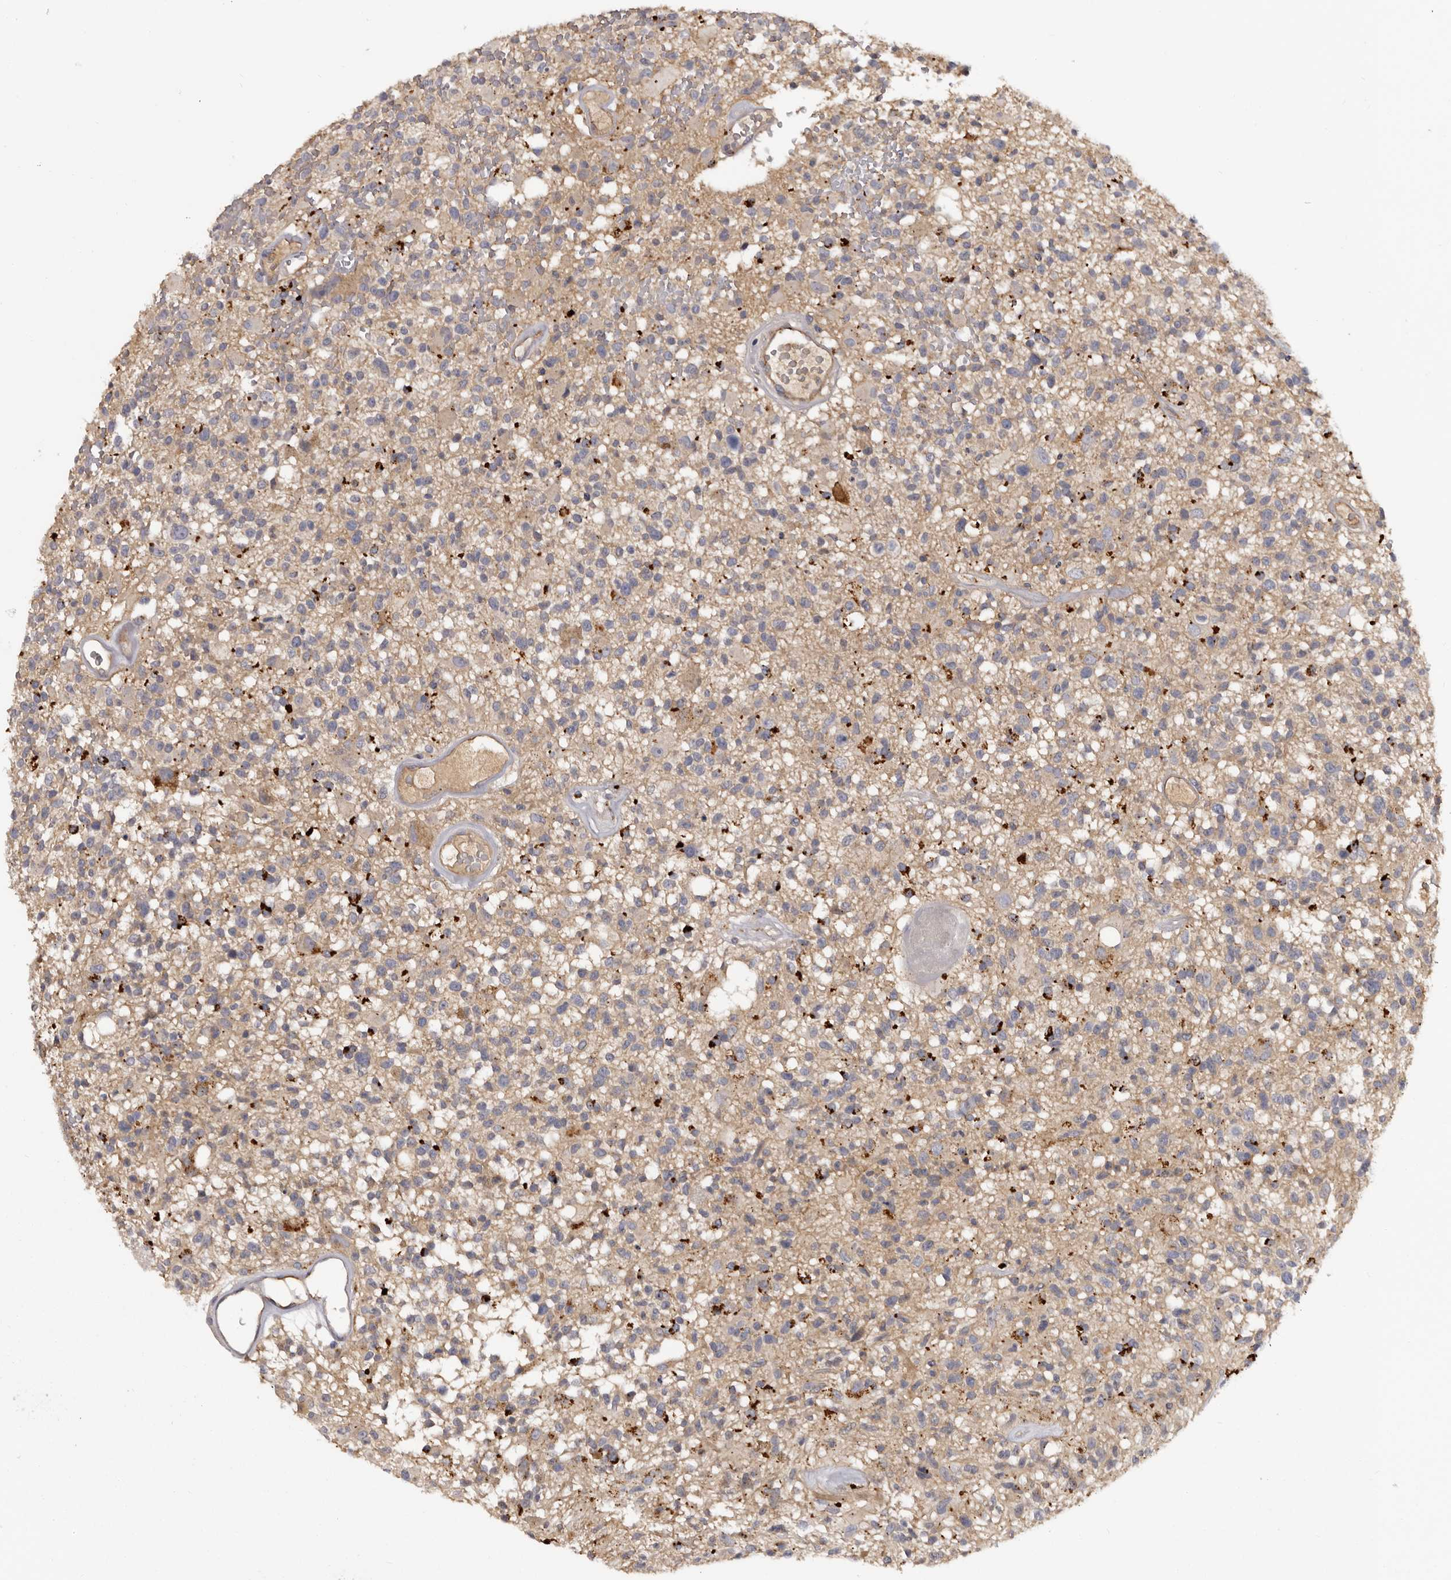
{"staining": {"intensity": "negative", "quantity": "none", "location": "none"}, "tissue": "glioma", "cell_type": "Tumor cells", "image_type": "cancer", "snomed": [{"axis": "morphology", "description": "Glioma, malignant, High grade"}, {"axis": "morphology", "description": "Glioblastoma, NOS"}, {"axis": "topography", "description": "Brain"}], "caption": "This is an immunohistochemistry photomicrograph of glioblastoma. There is no positivity in tumor cells.", "gene": "INKA2", "patient": {"sex": "male", "age": 60}}